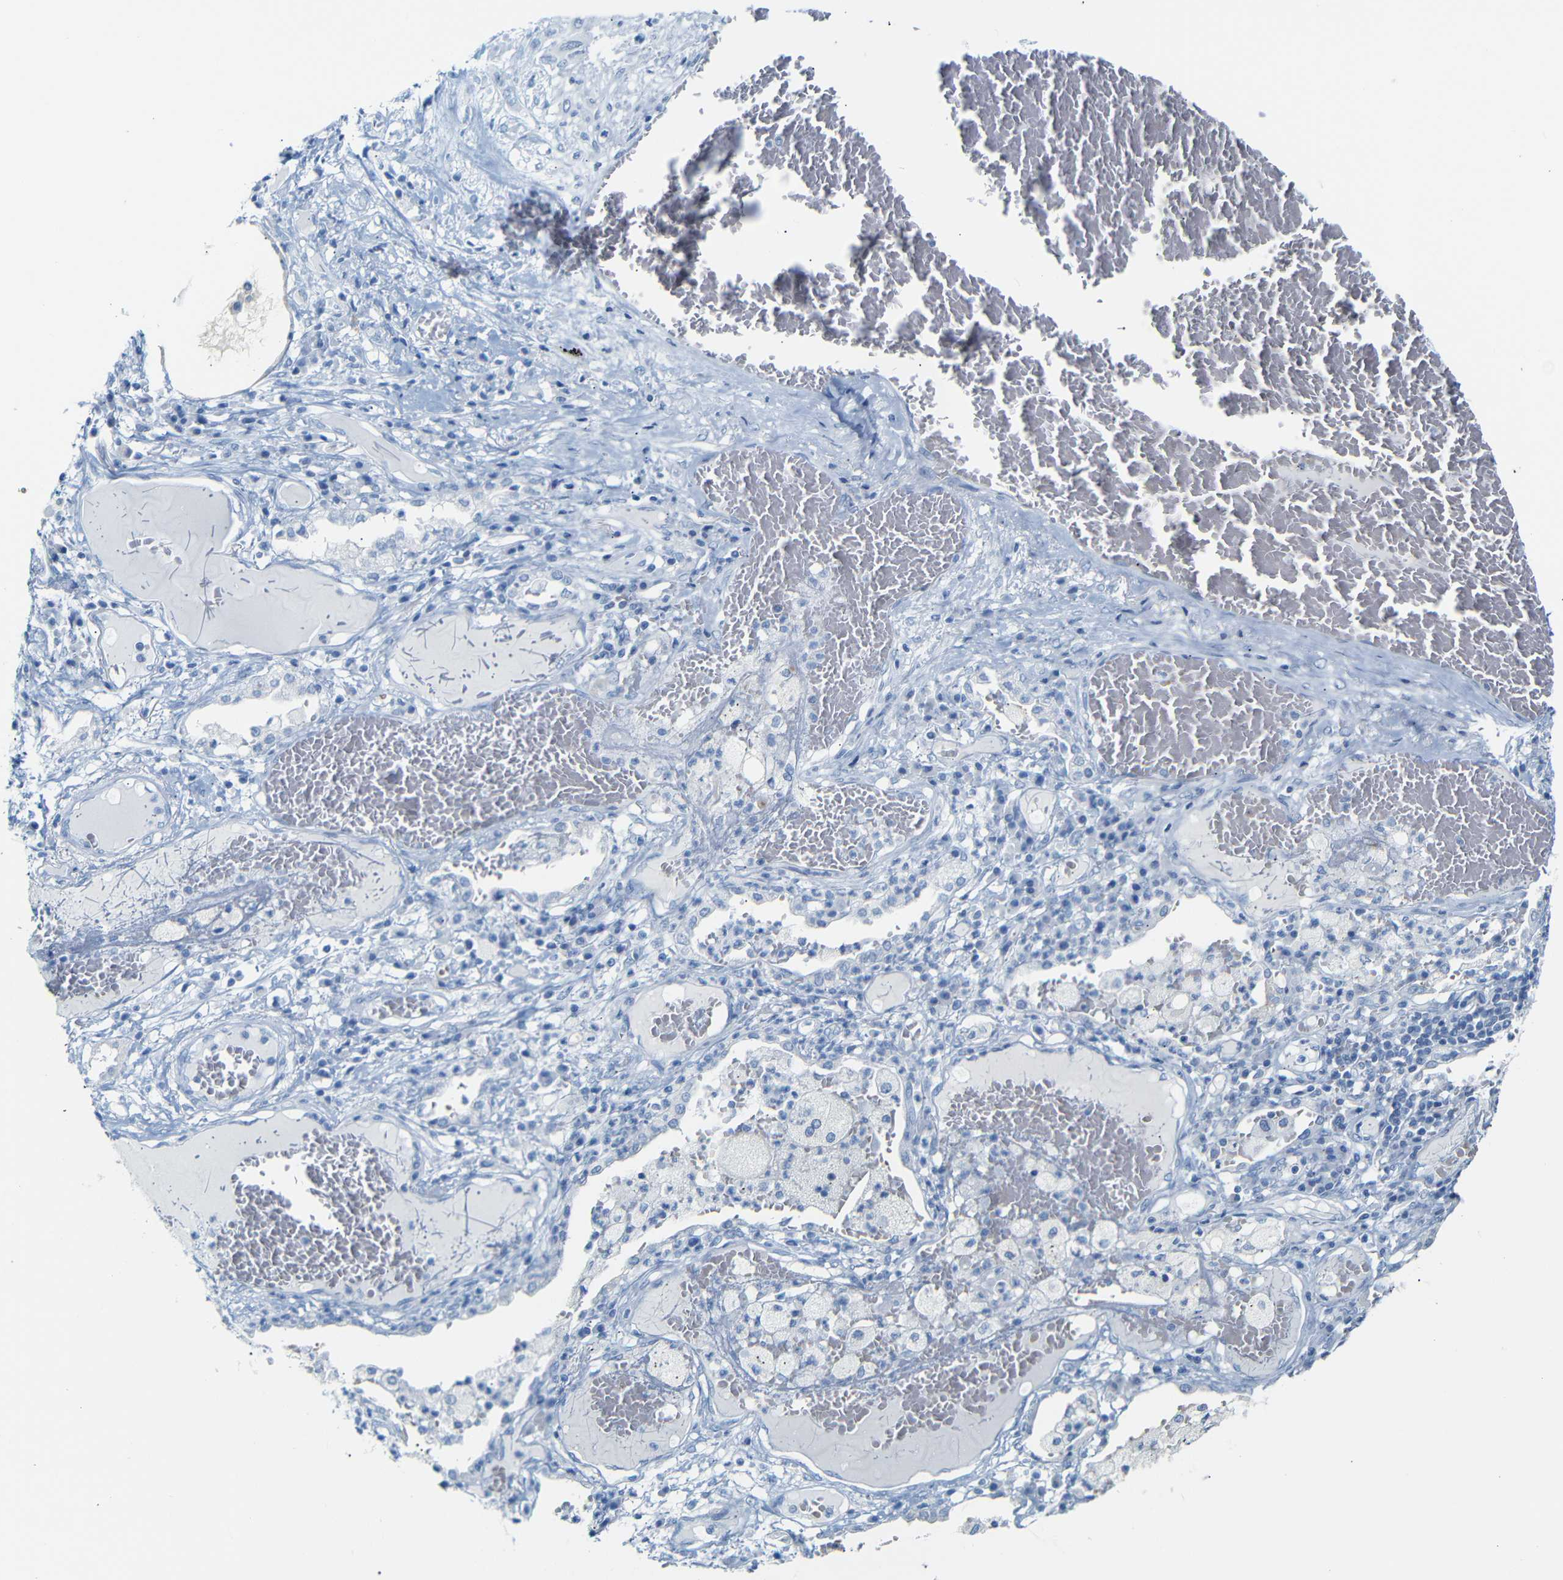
{"staining": {"intensity": "negative", "quantity": "none", "location": "none"}, "tissue": "lung cancer", "cell_type": "Tumor cells", "image_type": "cancer", "snomed": [{"axis": "morphology", "description": "Squamous cell carcinoma, NOS"}, {"axis": "topography", "description": "Lung"}], "caption": "Tumor cells show no significant protein positivity in lung cancer.", "gene": "DYNAP", "patient": {"sex": "male", "age": 71}}